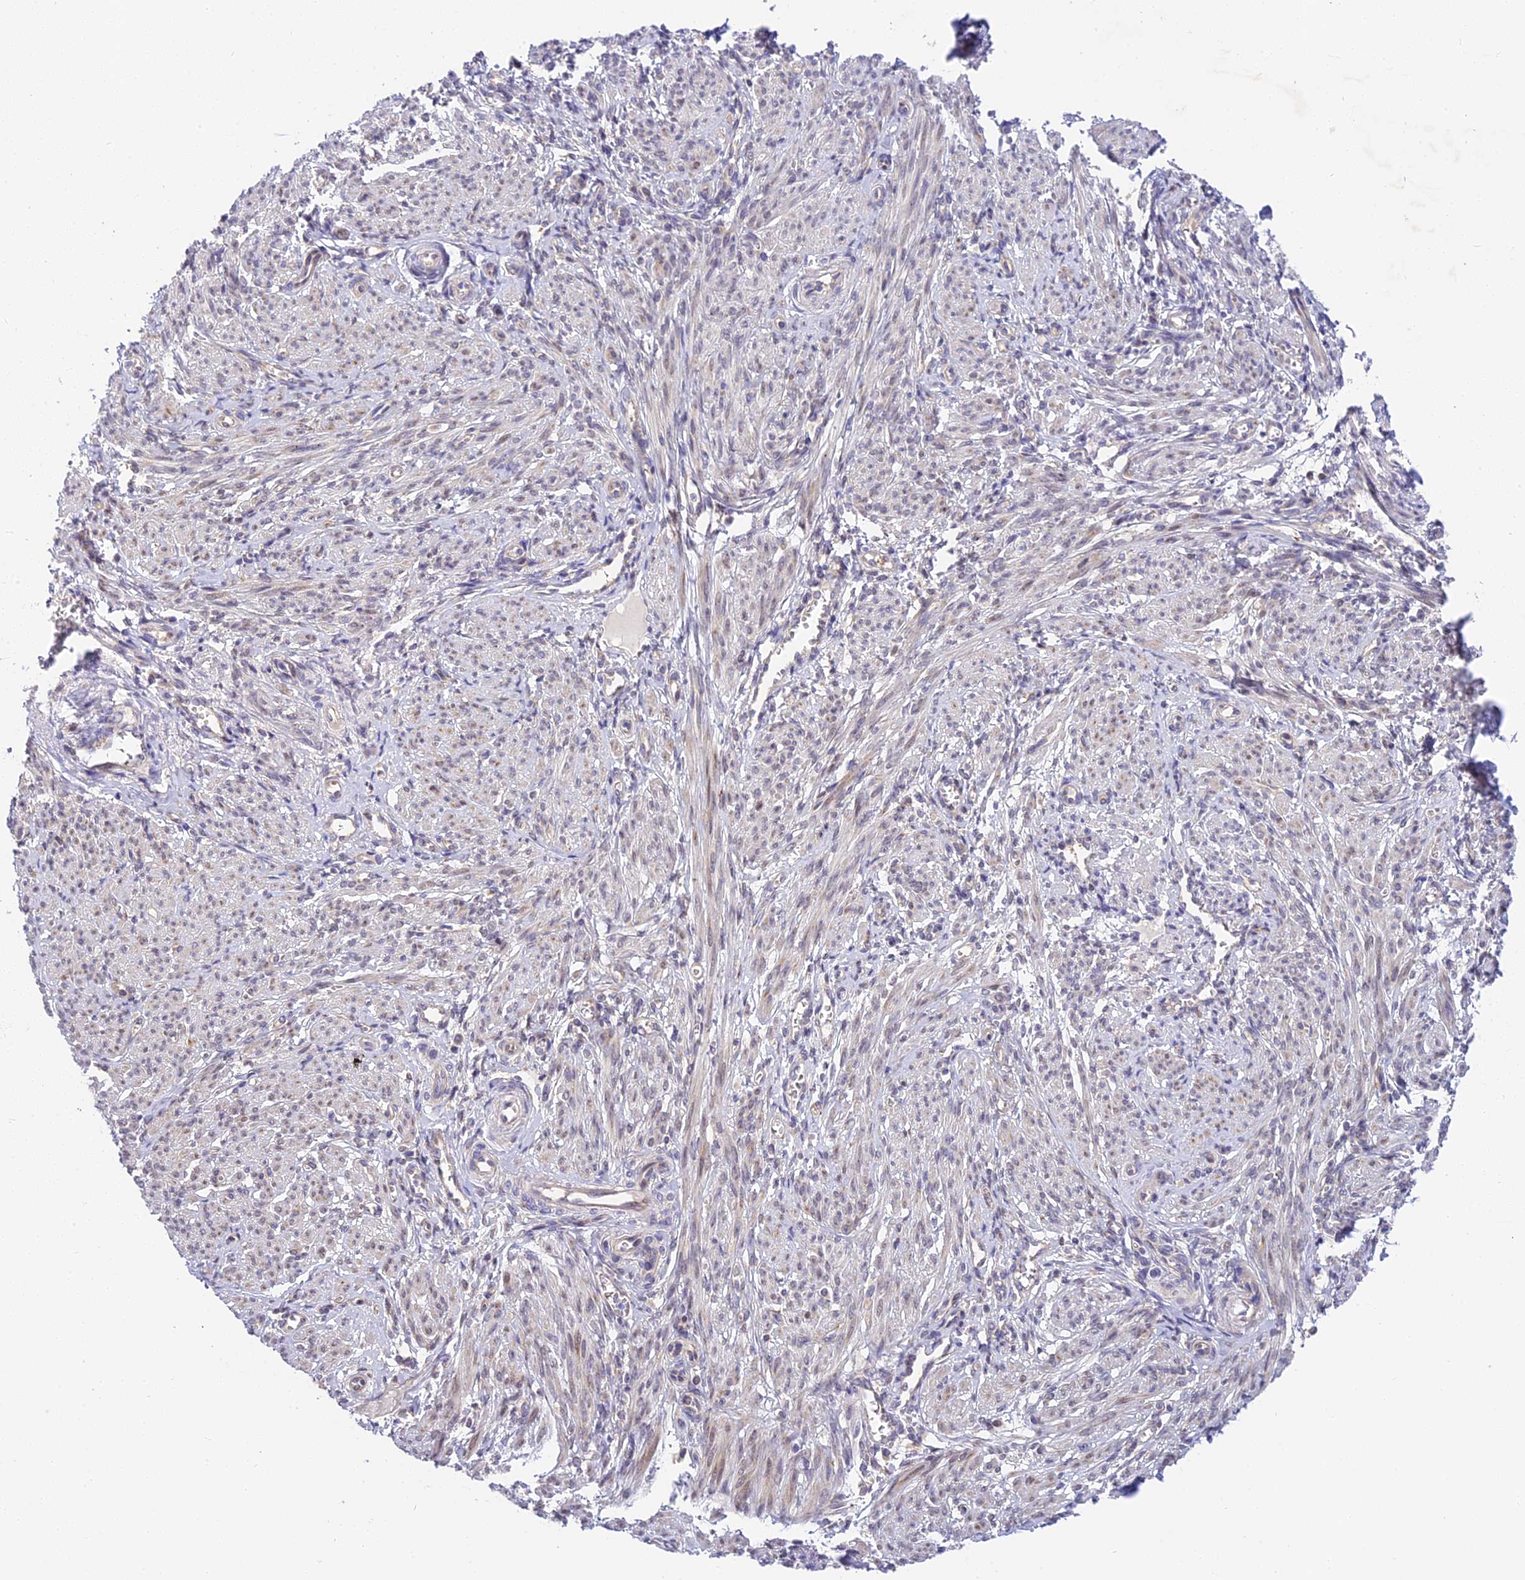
{"staining": {"intensity": "negative", "quantity": "none", "location": "none"}, "tissue": "smooth muscle", "cell_type": "Smooth muscle cells", "image_type": "normal", "snomed": [{"axis": "morphology", "description": "Normal tissue, NOS"}, {"axis": "topography", "description": "Smooth muscle"}], "caption": "This is an IHC image of normal smooth muscle. There is no expression in smooth muscle cells.", "gene": "BSCL2", "patient": {"sex": "female", "age": 39}}